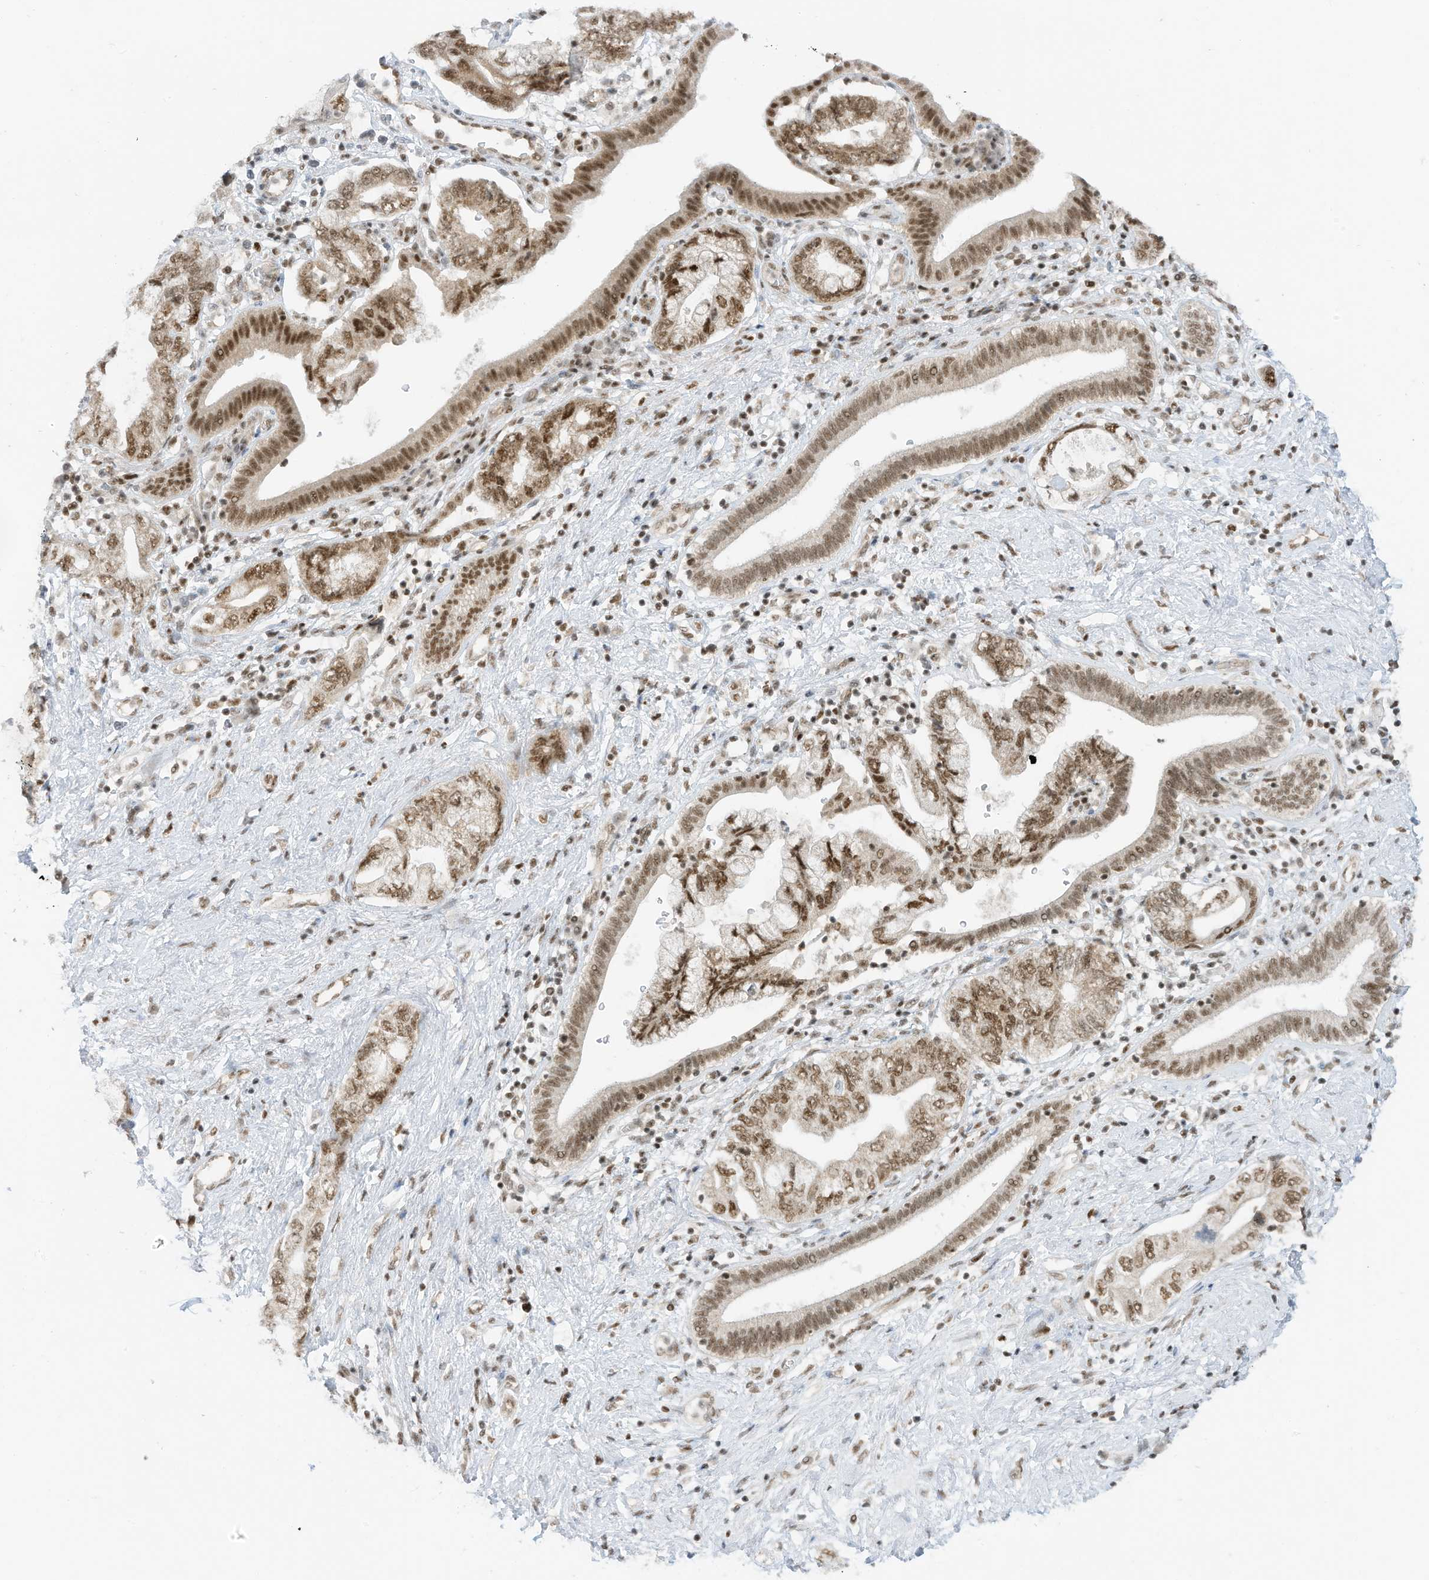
{"staining": {"intensity": "moderate", "quantity": ">75%", "location": "cytoplasmic/membranous,nuclear"}, "tissue": "pancreatic cancer", "cell_type": "Tumor cells", "image_type": "cancer", "snomed": [{"axis": "morphology", "description": "Adenocarcinoma, NOS"}, {"axis": "topography", "description": "Pancreas"}], "caption": "Tumor cells show moderate cytoplasmic/membranous and nuclear positivity in about >75% of cells in pancreatic adenocarcinoma.", "gene": "AURKAIP1", "patient": {"sex": "female", "age": 73}}